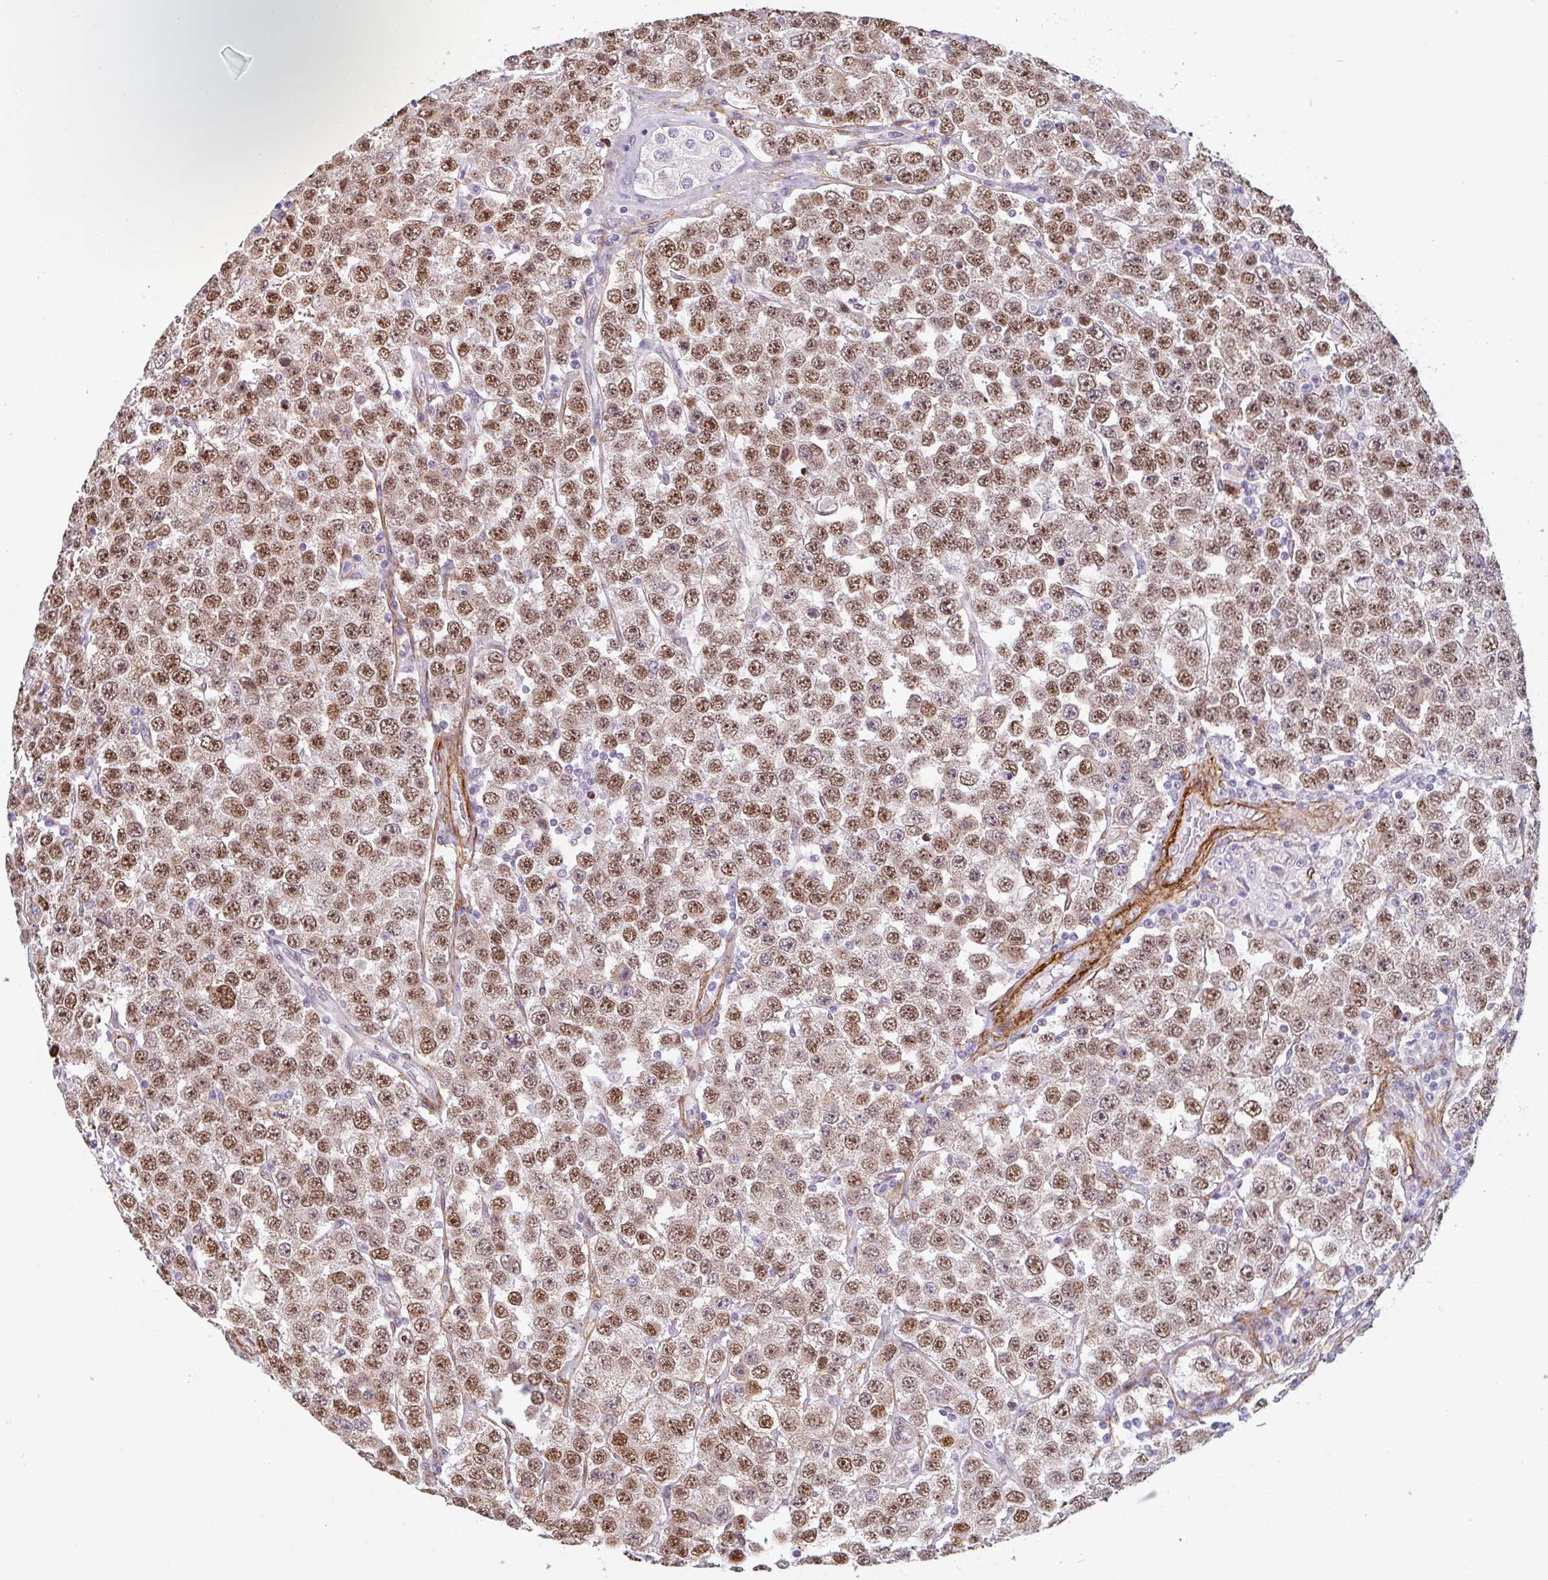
{"staining": {"intensity": "moderate", "quantity": ">75%", "location": "nuclear"}, "tissue": "testis cancer", "cell_type": "Tumor cells", "image_type": "cancer", "snomed": [{"axis": "morphology", "description": "Seminoma, NOS"}, {"axis": "topography", "description": "Testis"}], "caption": "A histopathology image of human testis seminoma stained for a protein exhibits moderate nuclear brown staining in tumor cells.", "gene": "TMEM119", "patient": {"sex": "male", "age": 28}}